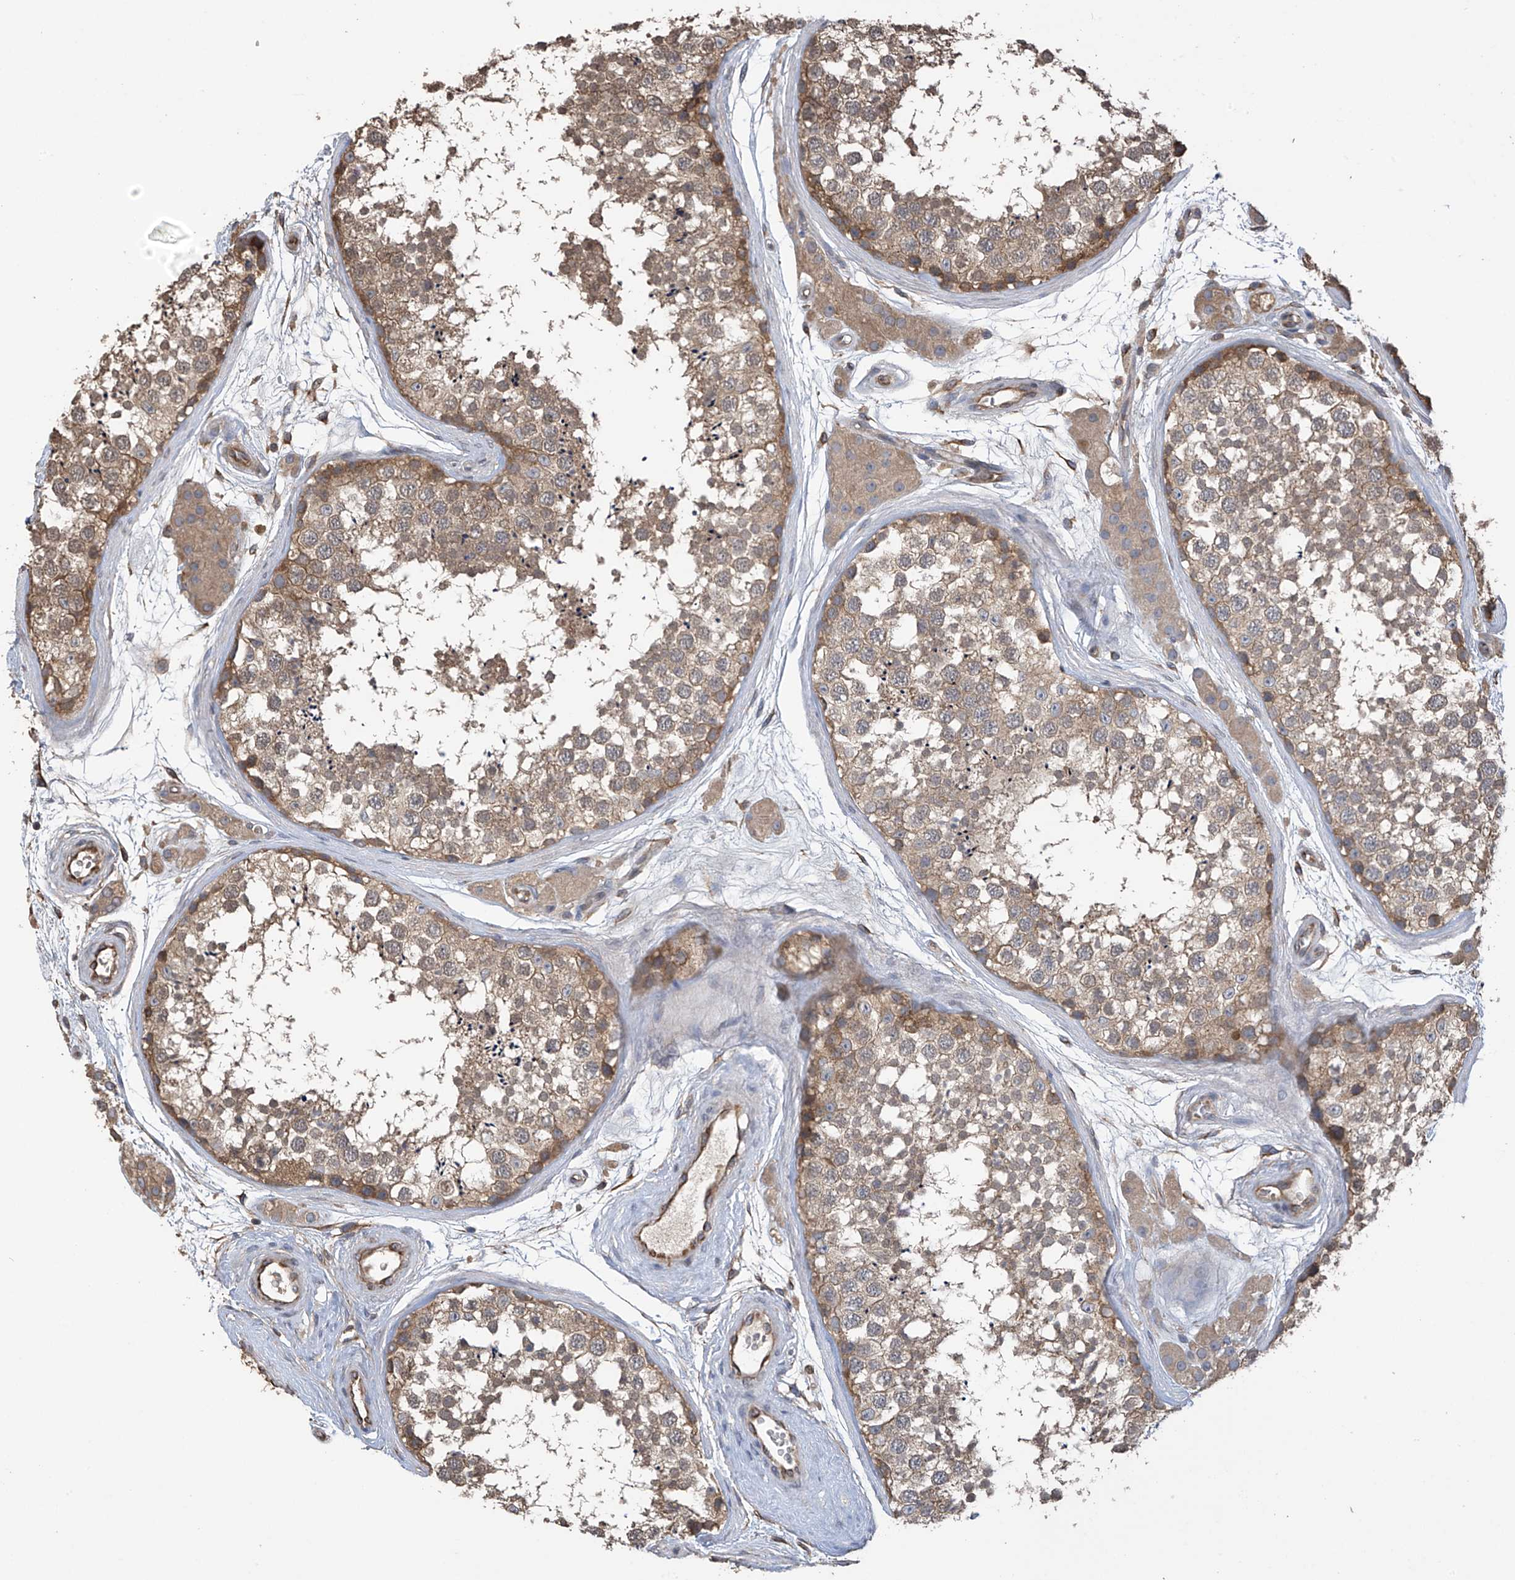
{"staining": {"intensity": "moderate", "quantity": ">75%", "location": "cytoplasmic/membranous"}, "tissue": "testis", "cell_type": "Cells in seminiferous ducts", "image_type": "normal", "snomed": [{"axis": "morphology", "description": "Normal tissue, NOS"}, {"axis": "topography", "description": "Testis"}], "caption": "DAB (3,3'-diaminobenzidine) immunohistochemical staining of unremarkable testis exhibits moderate cytoplasmic/membranous protein staining in about >75% of cells in seminiferous ducts.", "gene": "PHACTR4", "patient": {"sex": "male", "age": 56}}